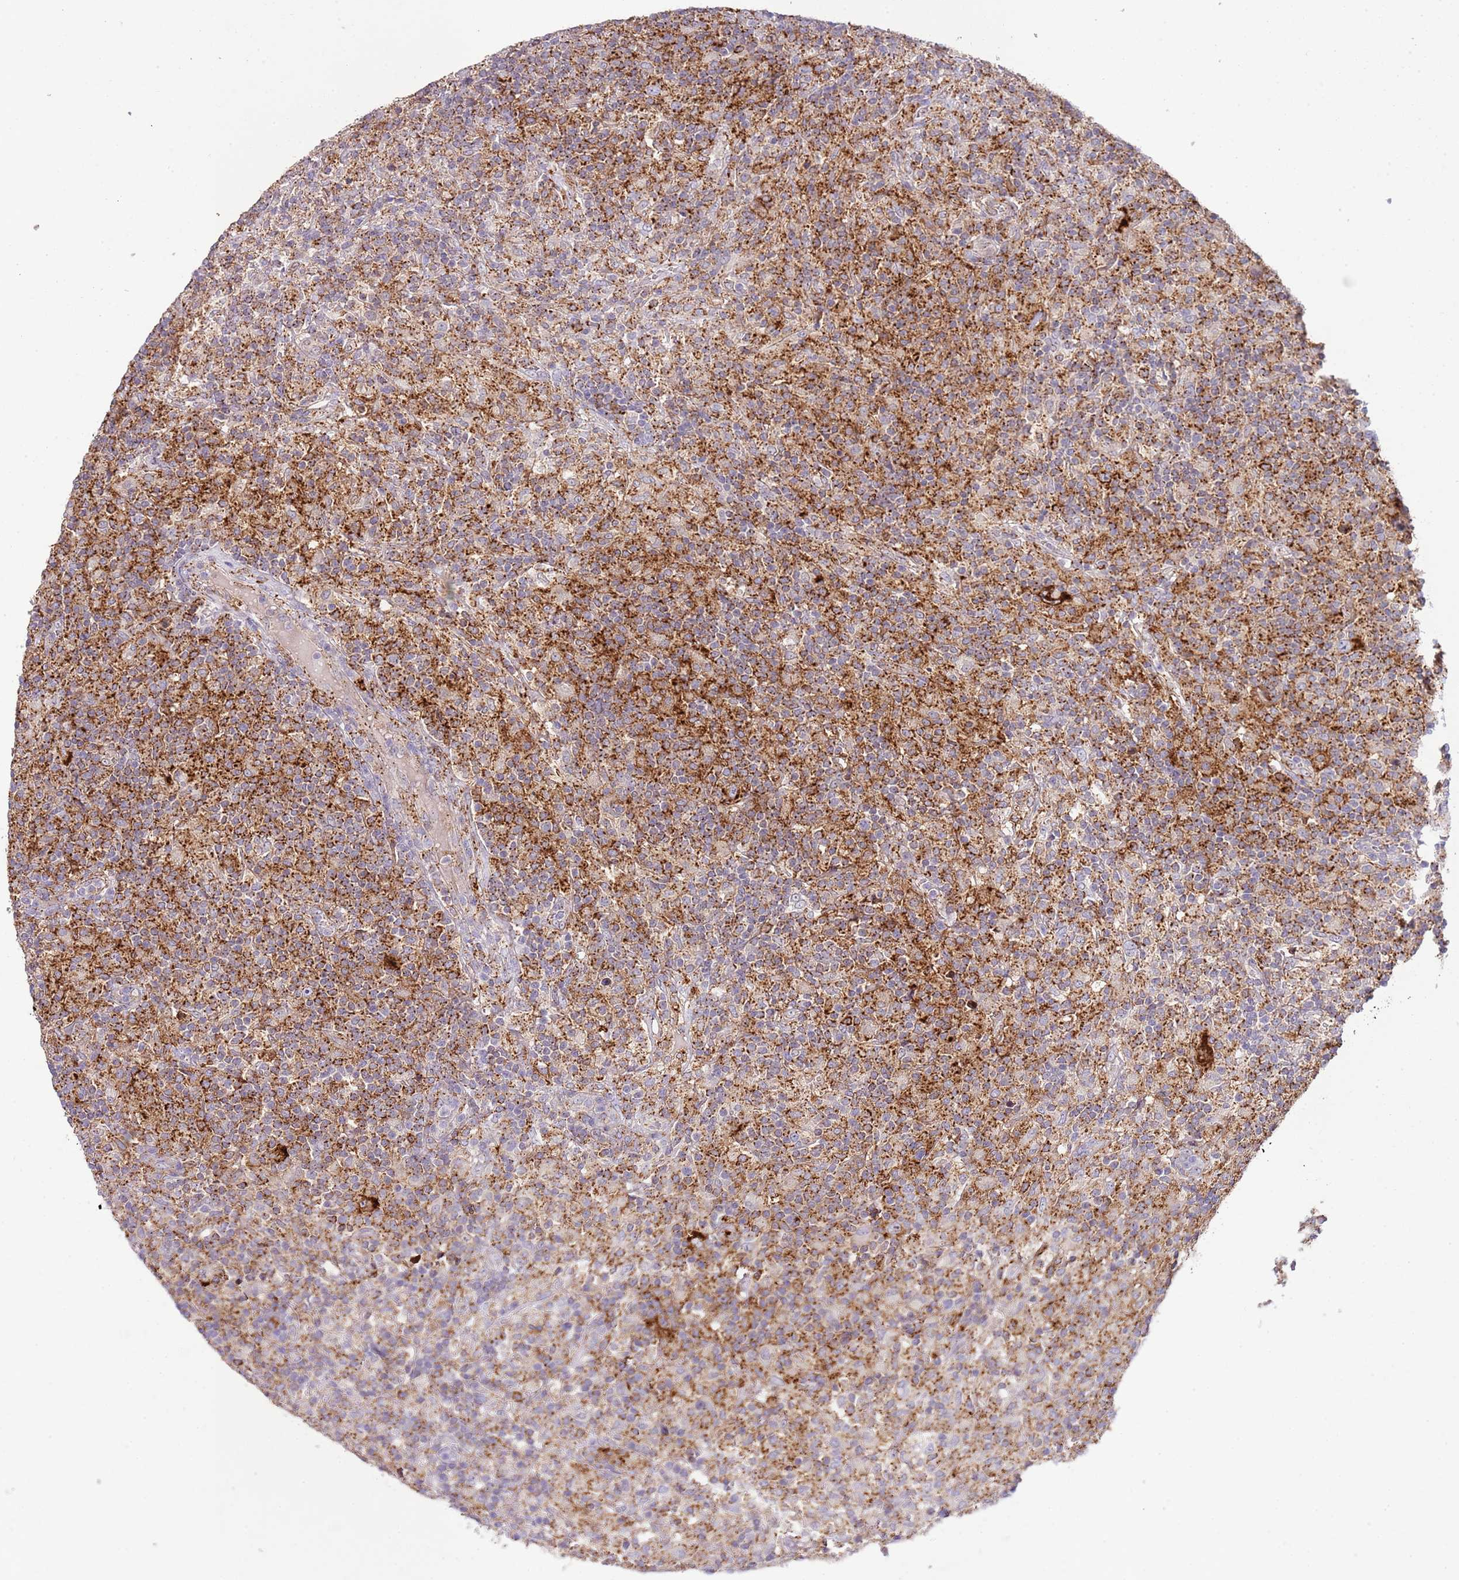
{"staining": {"intensity": "strong", "quantity": ">75%", "location": "cytoplasmic/membranous"}, "tissue": "lymphoma", "cell_type": "Tumor cells", "image_type": "cancer", "snomed": [{"axis": "morphology", "description": "Hodgkin's disease, NOS"}, {"axis": "topography", "description": "Lymph node"}], "caption": "This image demonstrates IHC staining of Hodgkin's disease, with high strong cytoplasmic/membranous expression in approximately >75% of tumor cells.", "gene": "ABHD17A", "patient": {"sex": "male", "age": 70}}